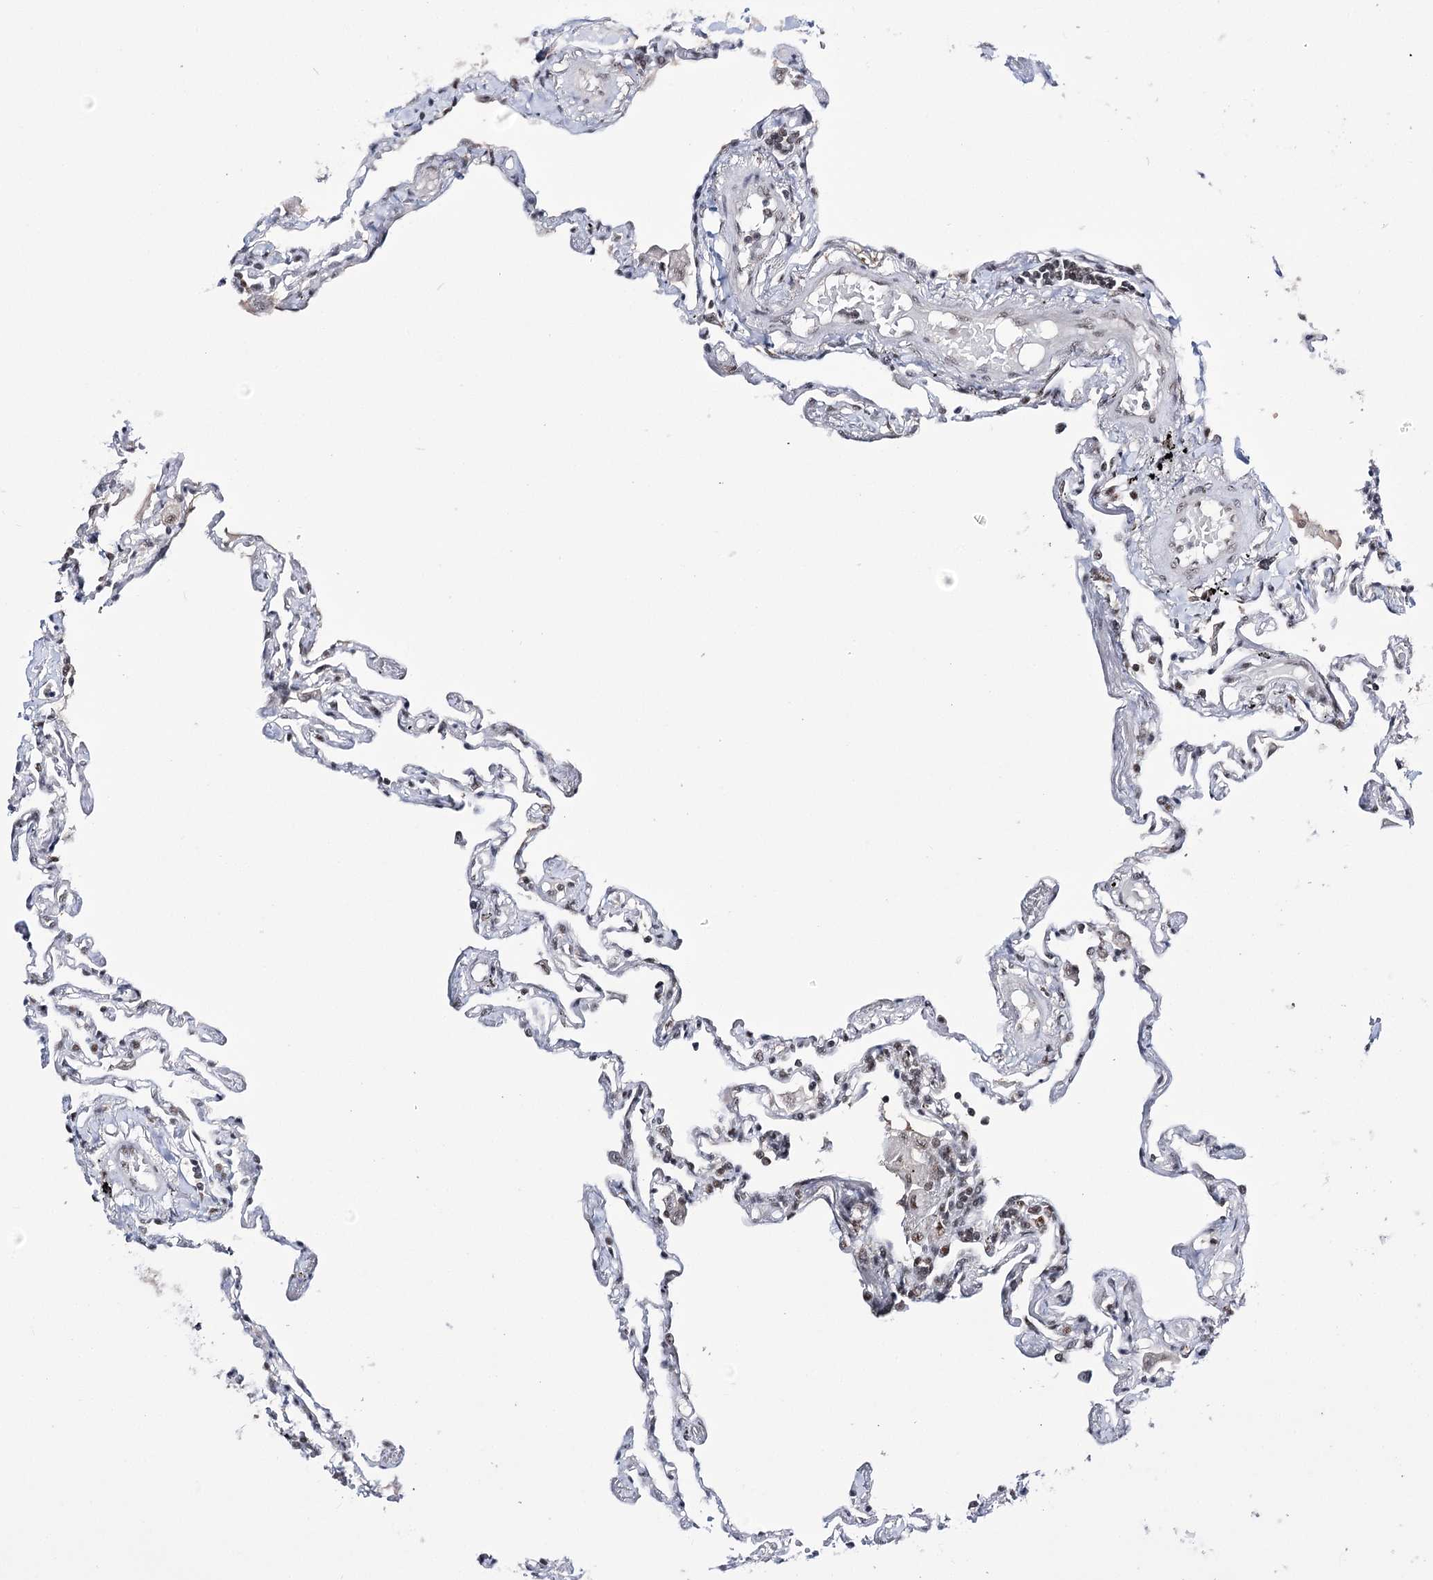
{"staining": {"intensity": "negative", "quantity": "none", "location": "none"}, "tissue": "lung", "cell_type": "Alveolar cells", "image_type": "normal", "snomed": [{"axis": "morphology", "description": "Normal tissue, NOS"}, {"axis": "topography", "description": "Lung"}], "caption": "Alveolar cells are negative for brown protein staining in unremarkable lung. (DAB (3,3'-diaminobenzidine) IHC visualized using brightfield microscopy, high magnification).", "gene": "PRPF40A", "patient": {"sex": "female", "age": 67}}